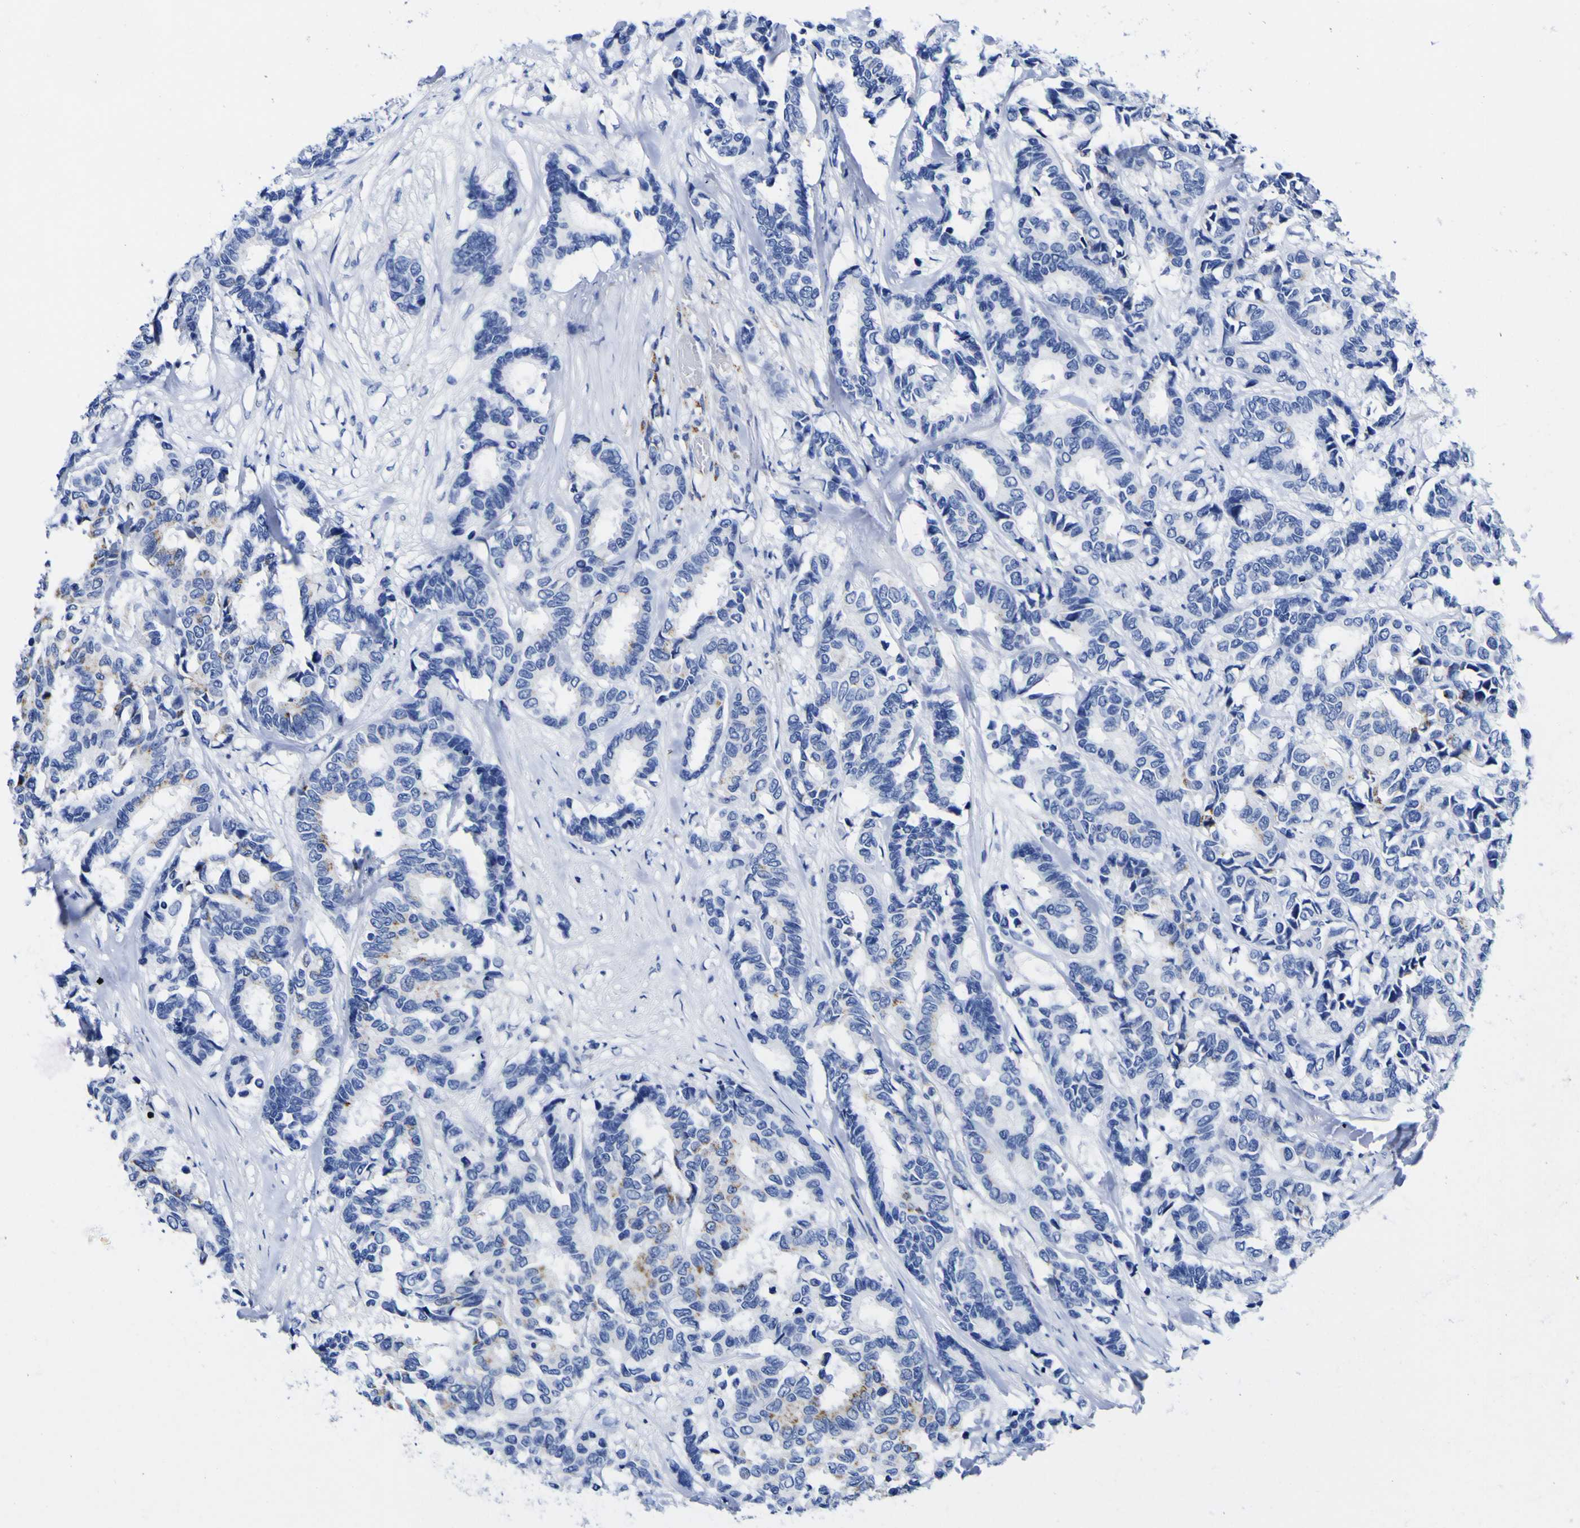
{"staining": {"intensity": "moderate", "quantity": "<25%", "location": "cytoplasmic/membranous"}, "tissue": "breast cancer", "cell_type": "Tumor cells", "image_type": "cancer", "snomed": [{"axis": "morphology", "description": "Duct carcinoma"}, {"axis": "topography", "description": "Breast"}], "caption": "DAB (3,3'-diaminobenzidine) immunohistochemical staining of human infiltrating ductal carcinoma (breast) exhibits moderate cytoplasmic/membranous protein positivity in about <25% of tumor cells.", "gene": "HLA-DQA1", "patient": {"sex": "female", "age": 87}}